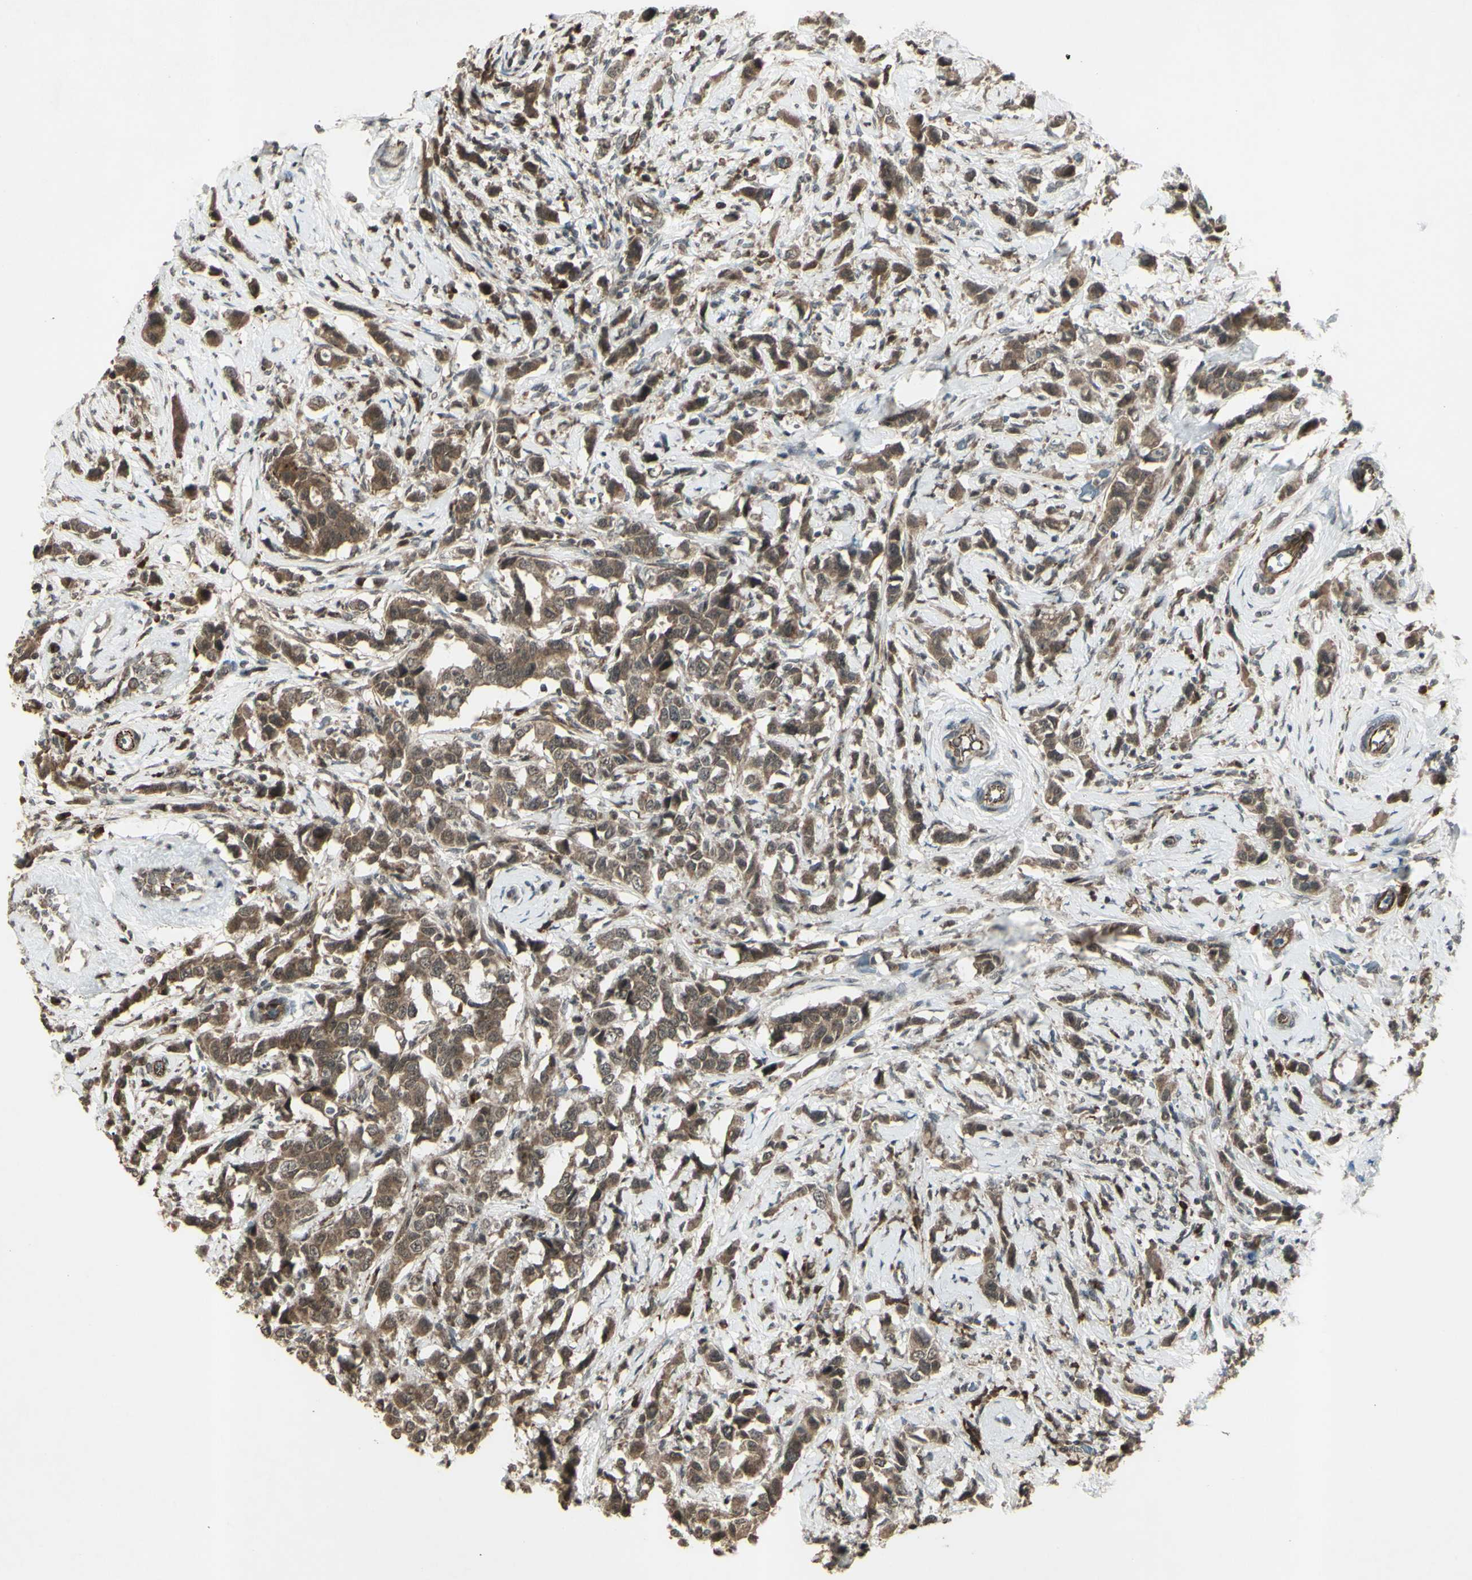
{"staining": {"intensity": "moderate", "quantity": ">75%", "location": "cytoplasmic/membranous,nuclear"}, "tissue": "breast cancer", "cell_type": "Tumor cells", "image_type": "cancer", "snomed": [{"axis": "morphology", "description": "Normal tissue, NOS"}, {"axis": "morphology", "description": "Duct carcinoma"}, {"axis": "topography", "description": "Breast"}], "caption": "Protein positivity by immunohistochemistry demonstrates moderate cytoplasmic/membranous and nuclear staining in approximately >75% of tumor cells in intraductal carcinoma (breast).", "gene": "BLNK", "patient": {"sex": "female", "age": 50}}